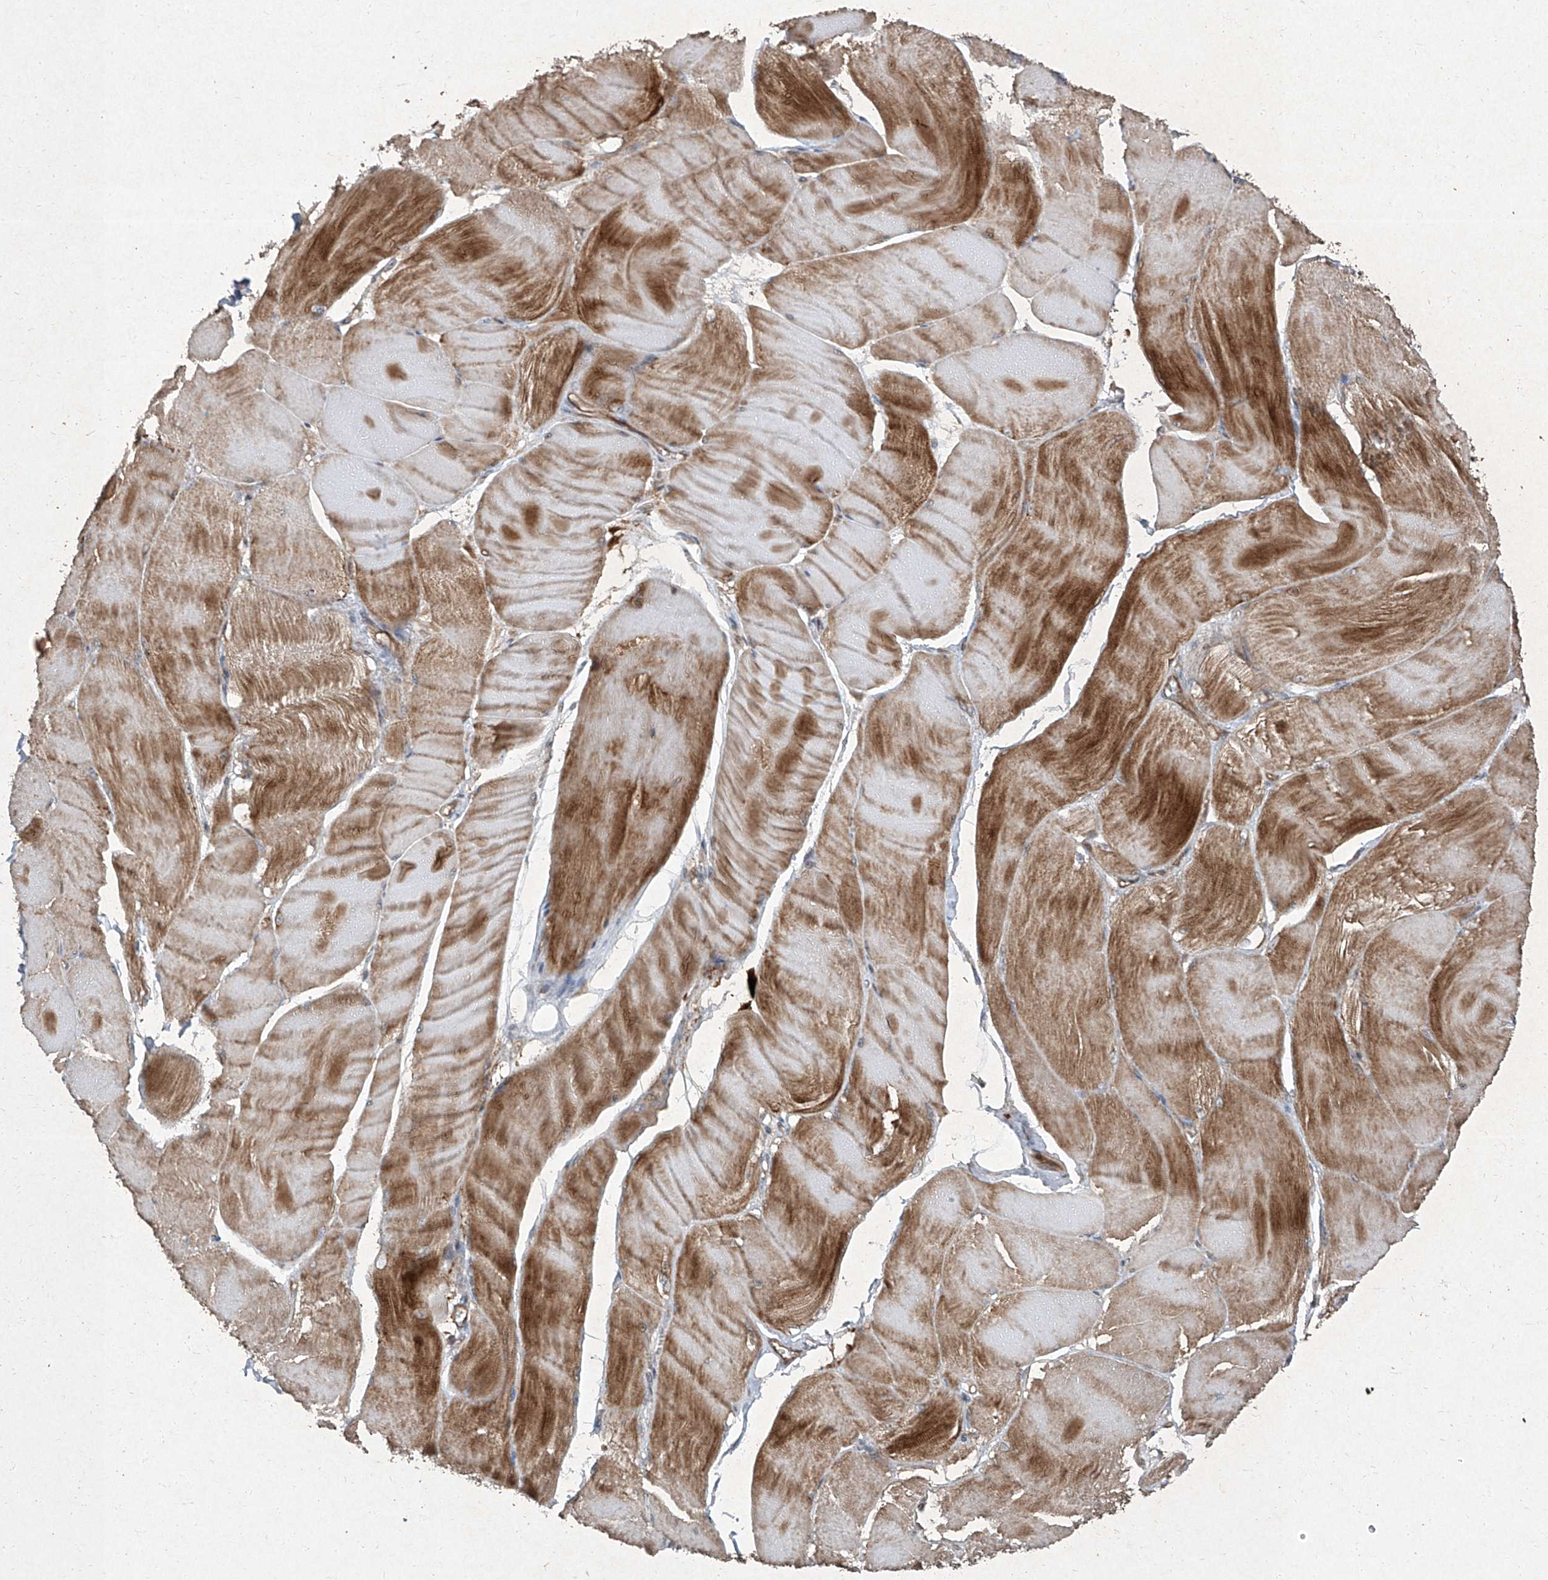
{"staining": {"intensity": "moderate", "quantity": ">75%", "location": "cytoplasmic/membranous"}, "tissue": "skeletal muscle", "cell_type": "Myocytes", "image_type": "normal", "snomed": [{"axis": "morphology", "description": "Normal tissue, NOS"}, {"axis": "morphology", "description": "Basal cell carcinoma"}, {"axis": "topography", "description": "Skeletal muscle"}], "caption": "Skeletal muscle stained with DAB IHC demonstrates medium levels of moderate cytoplasmic/membranous positivity in approximately >75% of myocytes.", "gene": "CCN1", "patient": {"sex": "female", "age": 64}}